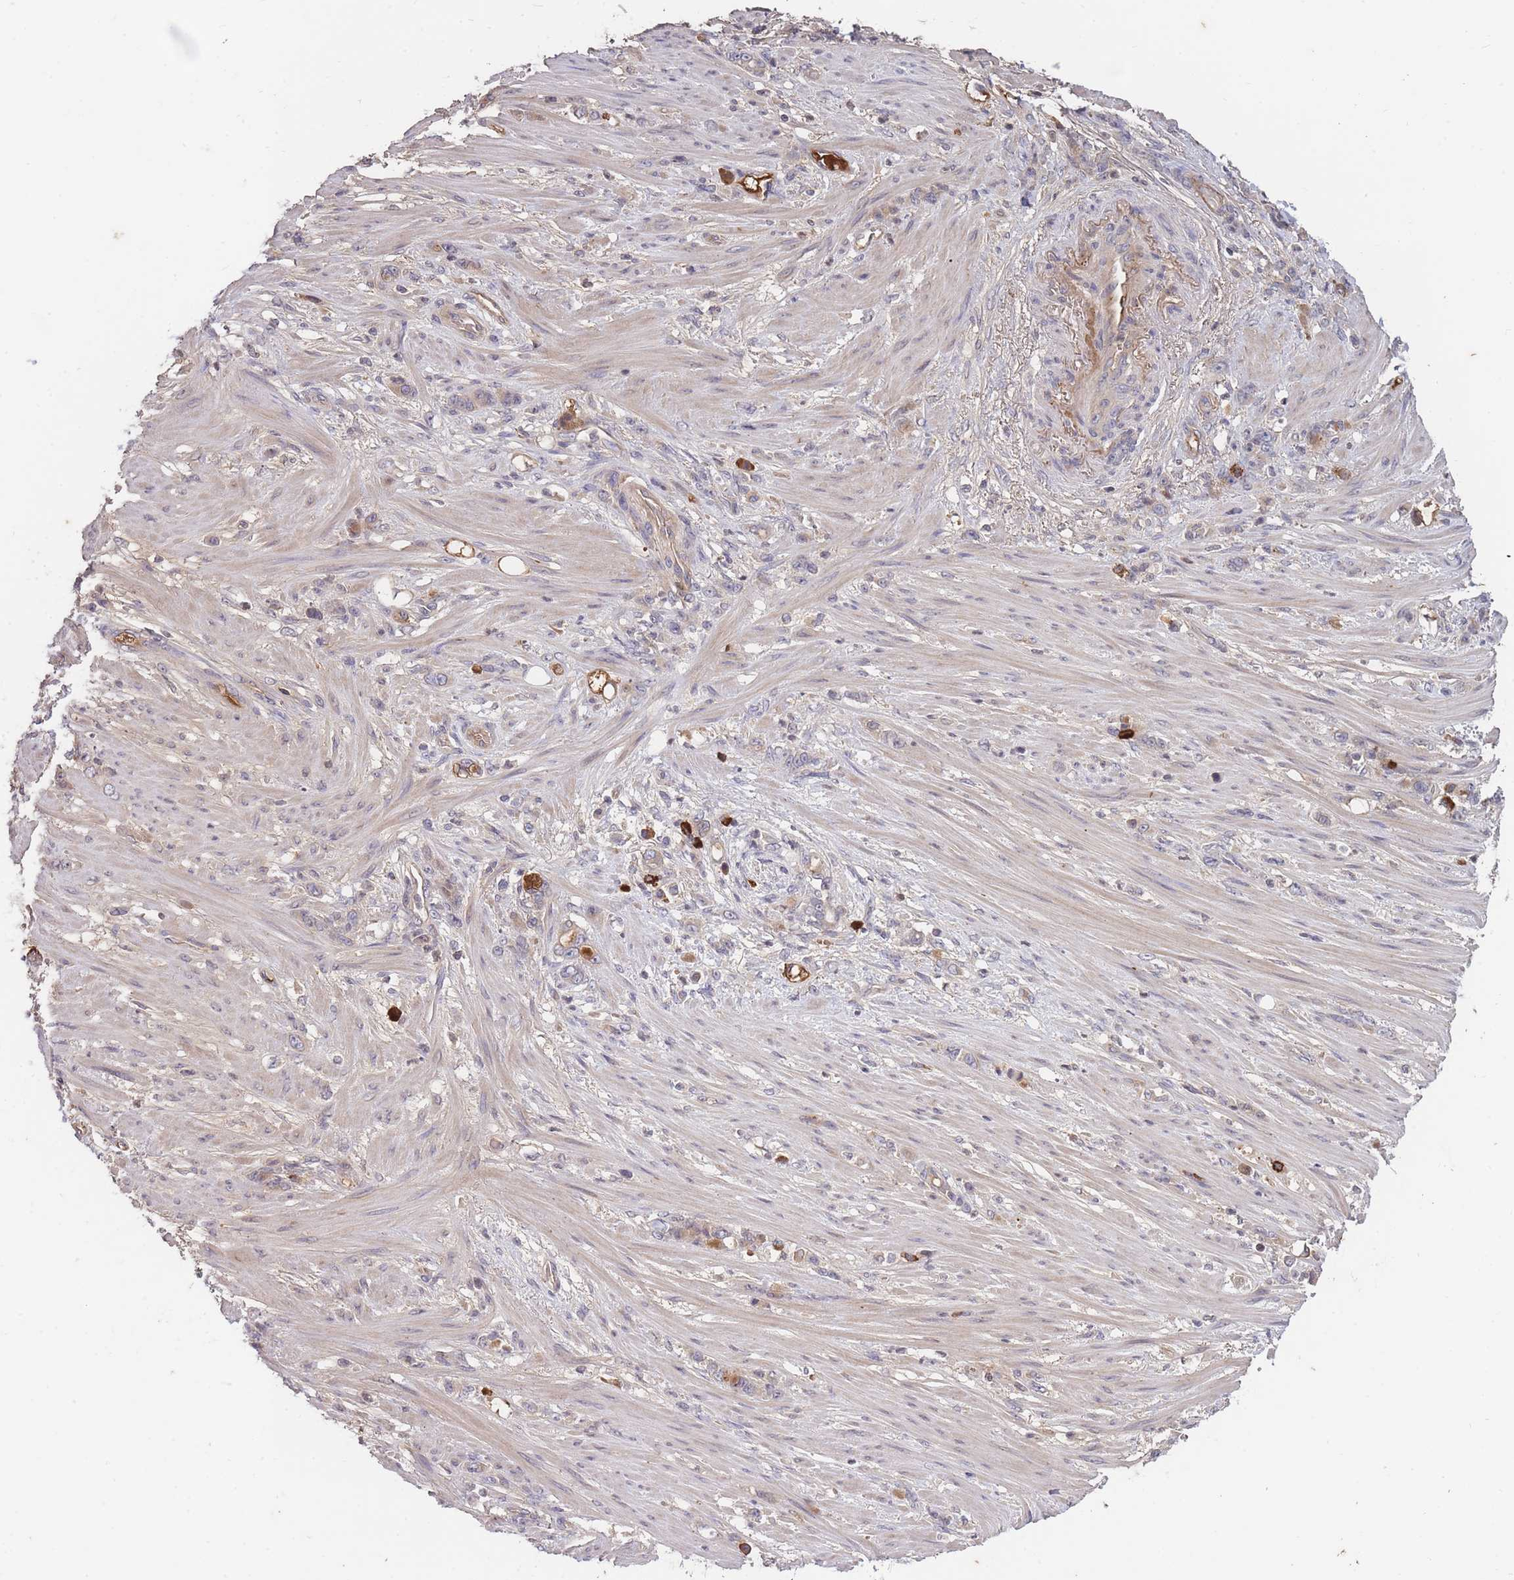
{"staining": {"intensity": "weak", "quantity": "25%-75%", "location": "cytoplasmic/membranous"}, "tissue": "stomach cancer", "cell_type": "Tumor cells", "image_type": "cancer", "snomed": [{"axis": "morphology", "description": "Normal tissue, NOS"}, {"axis": "morphology", "description": "Adenocarcinoma, NOS"}, {"axis": "topography", "description": "Stomach"}], "caption": "Immunohistochemistry image of neoplastic tissue: human stomach adenocarcinoma stained using immunohistochemistry (IHC) exhibits low levels of weak protein expression localized specifically in the cytoplasmic/membranous of tumor cells, appearing as a cytoplasmic/membranous brown color.", "gene": "RALGDS", "patient": {"sex": "female", "age": 79}}